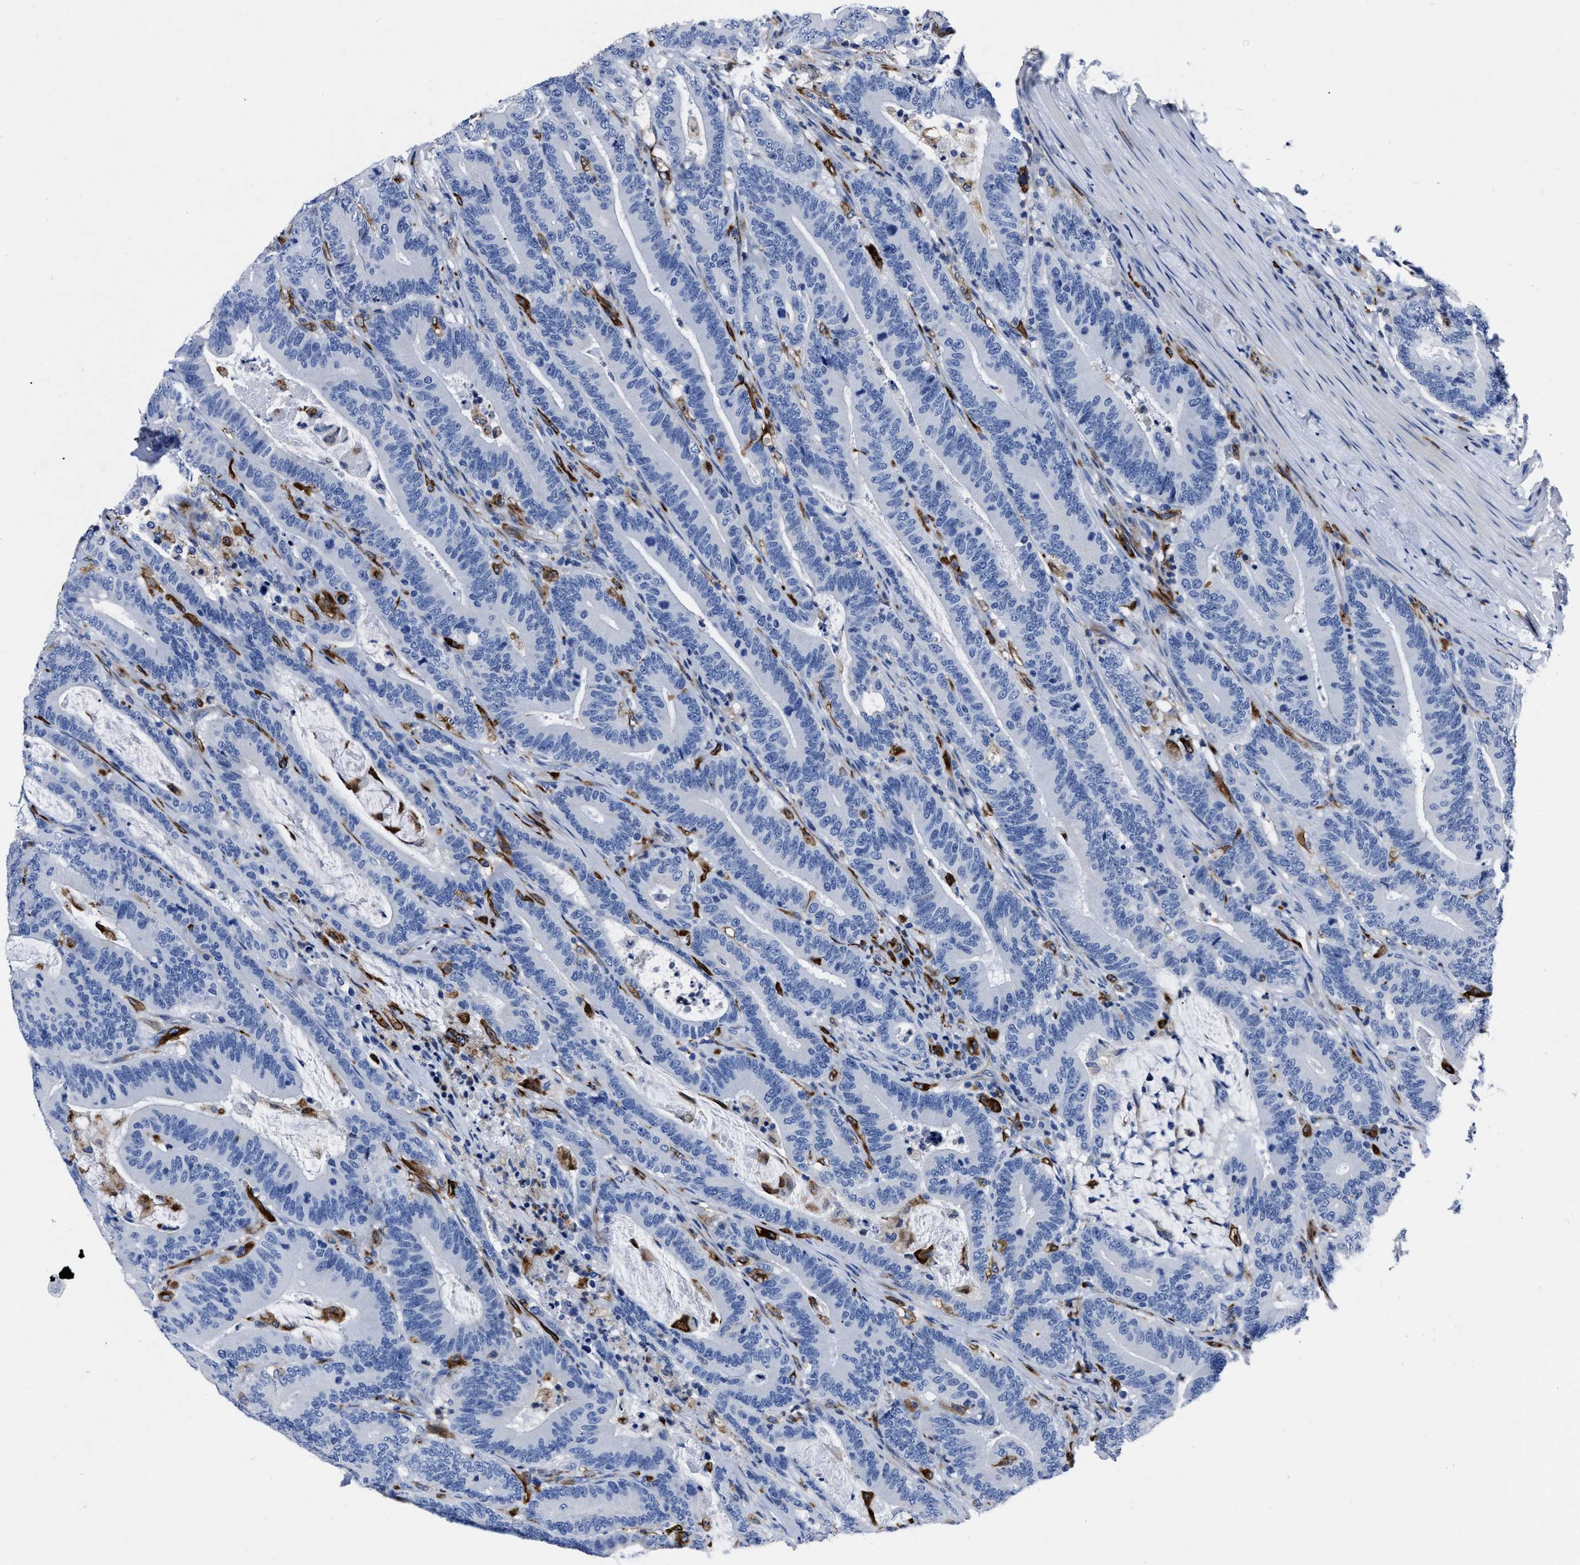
{"staining": {"intensity": "negative", "quantity": "none", "location": "none"}, "tissue": "colorectal cancer", "cell_type": "Tumor cells", "image_type": "cancer", "snomed": [{"axis": "morphology", "description": "Adenocarcinoma, NOS"}, {"axis": "topography", "description": "Colon"}], "caption": "Photomicrograph shows no significant protein staining in tumor cells of colorectal cancer (adenocarcinoma).", "gene": "OR10G3", "patient": {"sex": "female", "age": 66}}